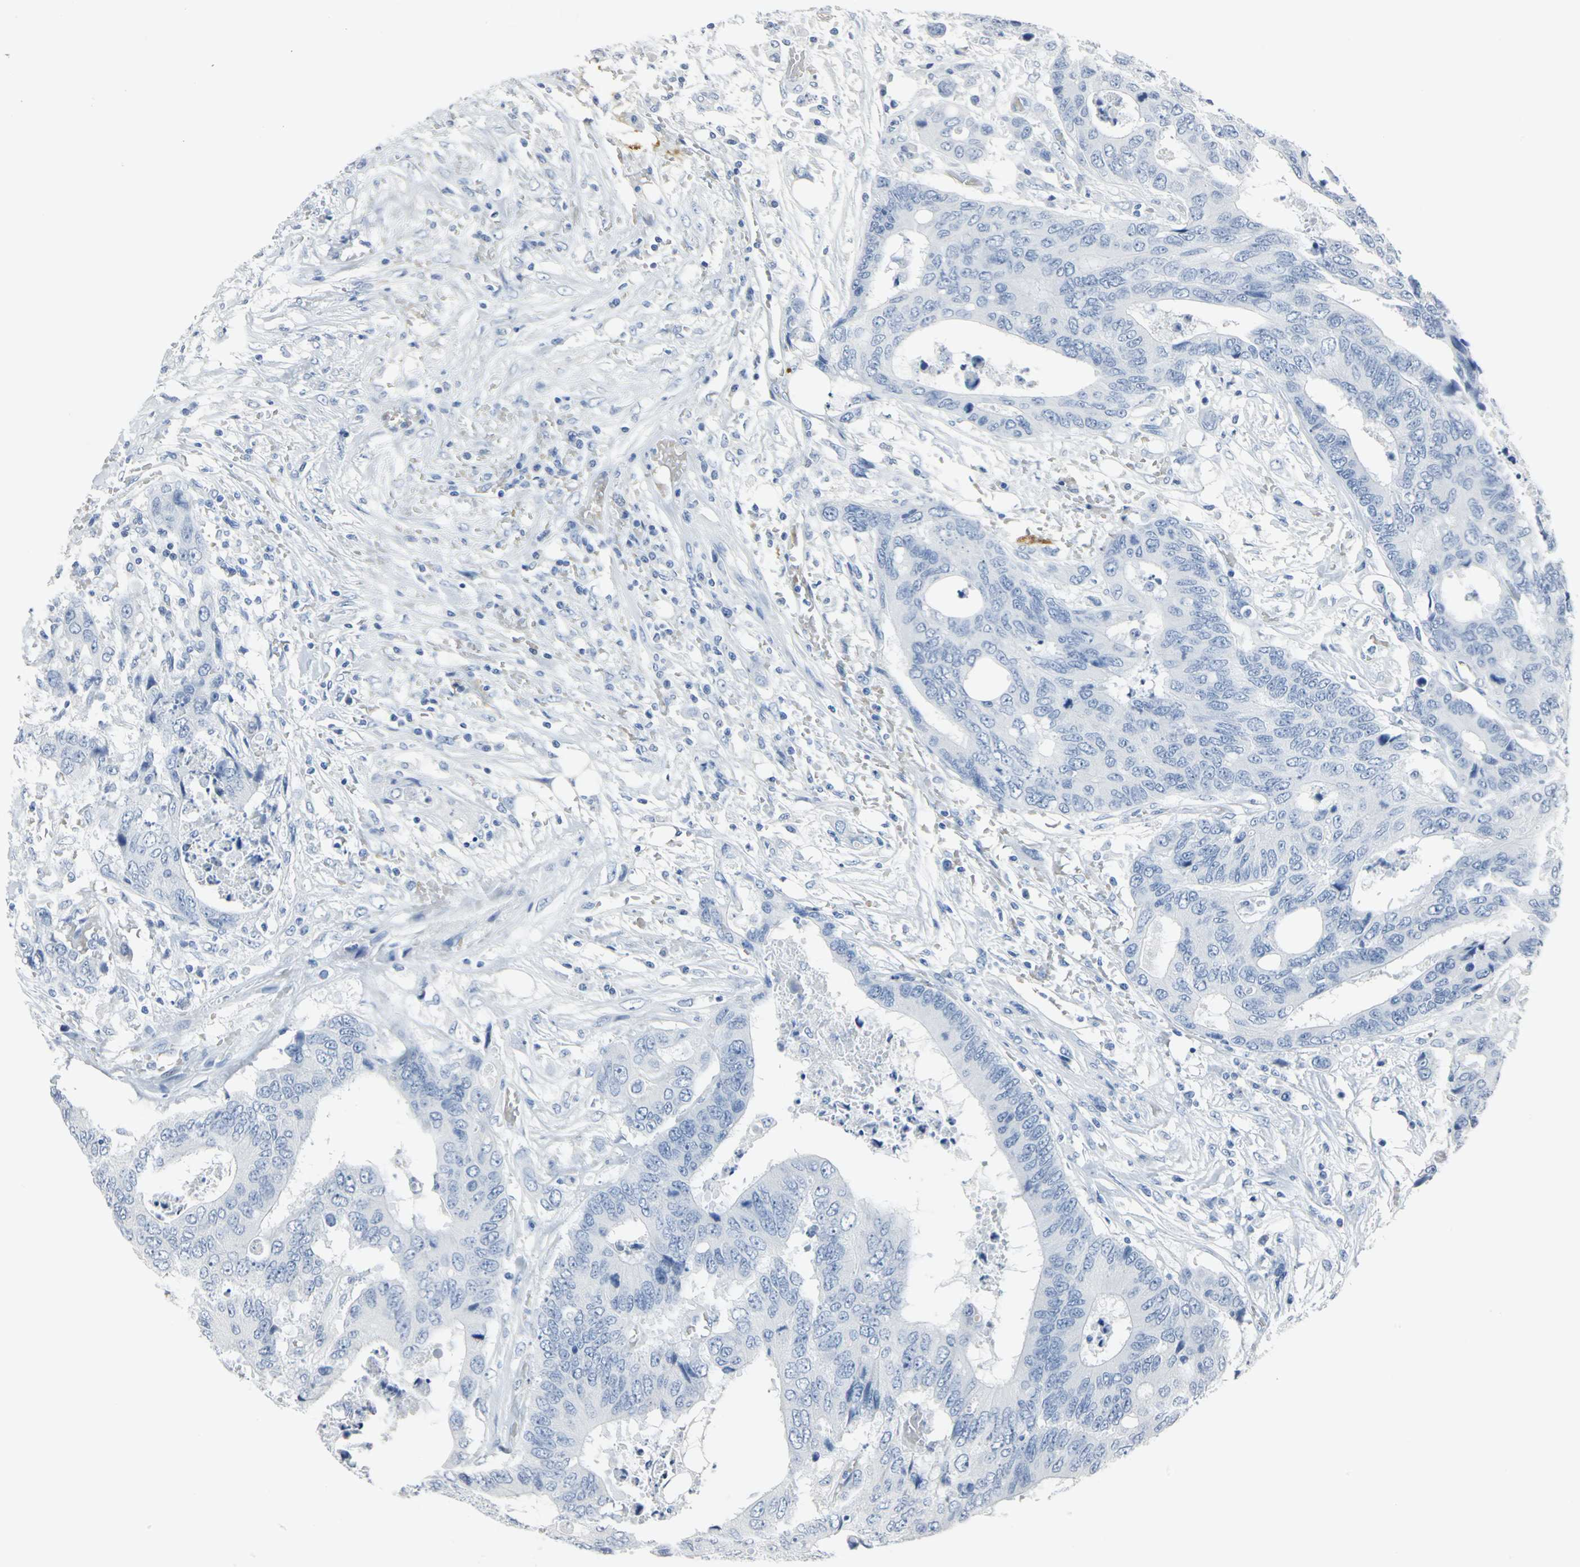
{"staining": {"intensity": "negative", "quantity": "none", "location": "none"}, "tissue": "colorectal cancer", "cell_type": "Tumor cells", "image_type": "cancer", "snomed": [{"axis": "morphology", "description": "Adenocarcinoma, NOS"}, {"axis": "topography", "description": "Rectum"}], "caption": "This is a histopathology image of immunohistochemistry (IHC) staining of colorectal cancer (adenocarcinoma), which shows no staining in tumor cells.", "gene": "CA3", "patient": {"sex": "male", "age": 55}}